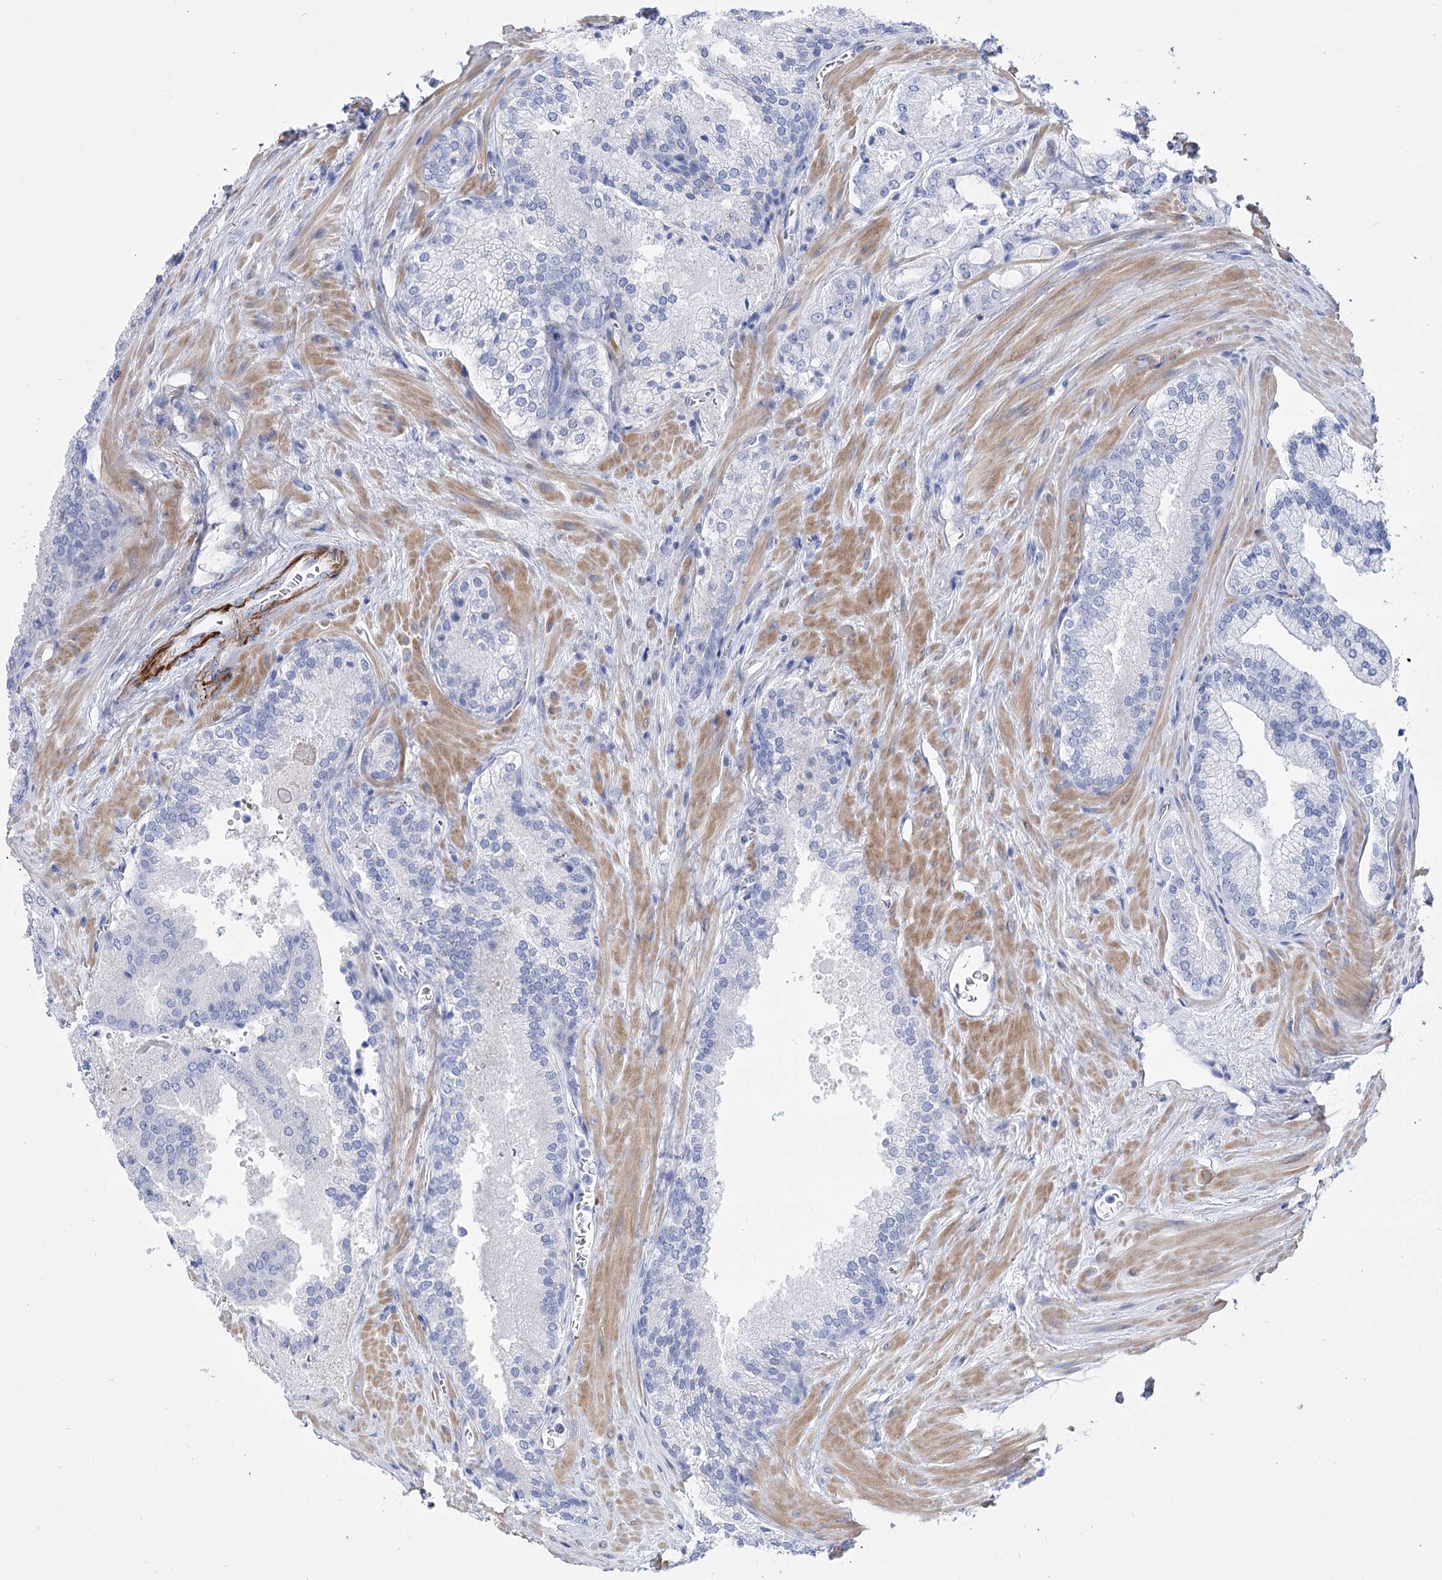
{"staining": {"intensity": "negative", "quantity": "none", "location": "none"}, "tissue": "prostate cancer", "cell_type": "Tumor cells", "image_type": "cancer", "snomed": [{"axis": "morphology", "description": "Adenocarcinoma, Low grade"}, {"axis": "topography", "description": "Prostate"}], "caption": "This is an immunohistochemistry micrograph of adenocarcinoma (low-grade) (prostate). There is no staining in tumor cells.", "gene": "PCDHA1", "patient": {"sex": "male", "age": 74}}